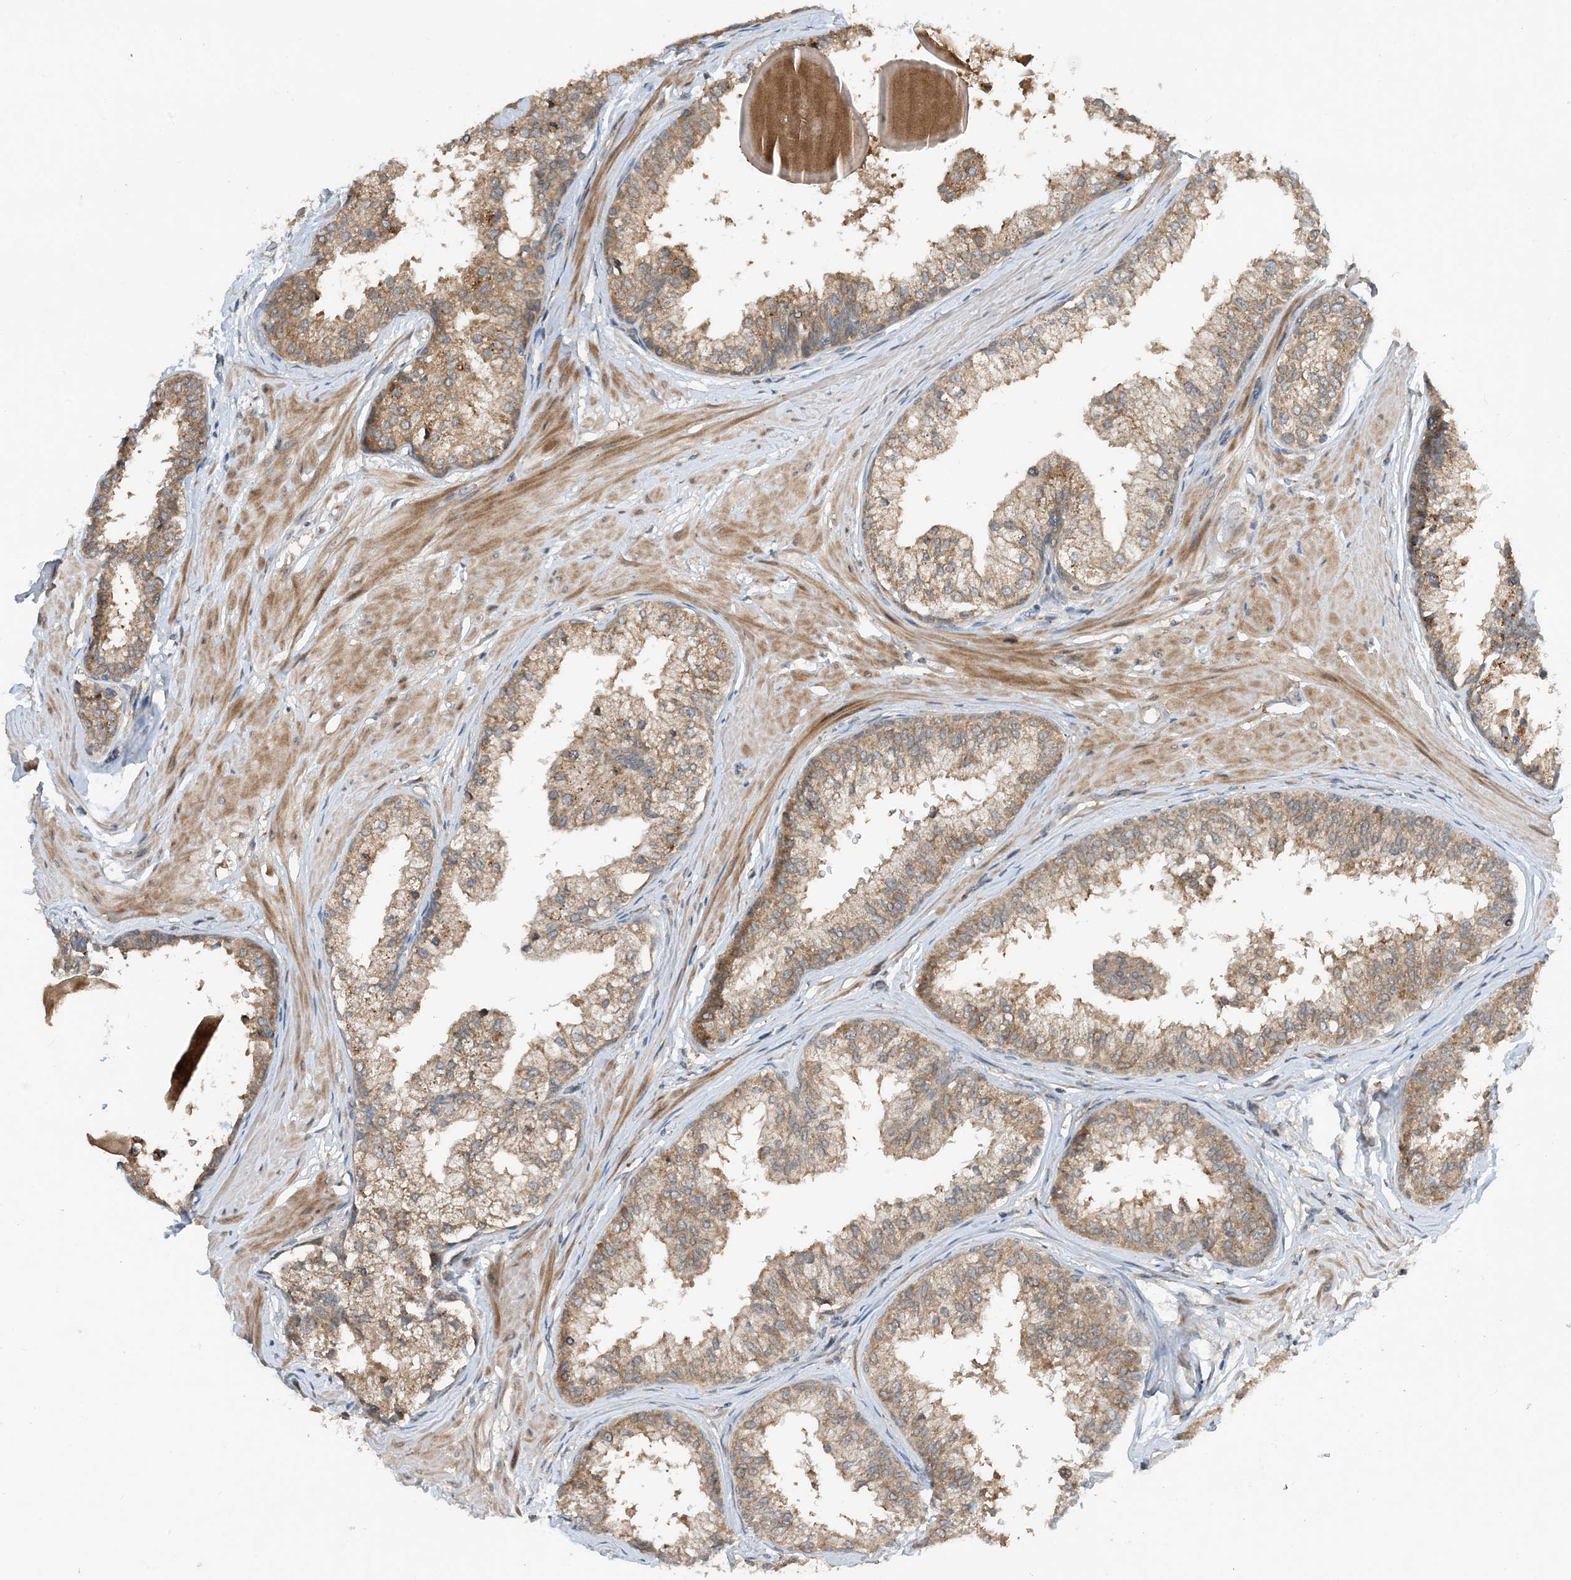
{"staining": {"intensity": "moderate", "quantity": ">75%", "location": "cytoplasmic/membranous"}, "tissue": "prostate", "cell_type": "Glandular cells", "image_type": "normal", "snomed": [{"axis": "morphology", "description": "Normal tissue, NOS"}, {"axis": "topography", "description": "Prostate"}], "caption": "Immunohistochemical staining of unremarkable prostate reveals medium levels of moderate cytoplasmic/membranous staining in about >75% of glandular cells. The staining was performed using DAB, with brown indicating positive protein expression. Nuclei are stained blue with hematoxylin.", "gene": "PHOSPHO2", "patient": {"sex": "male", "age": 48}}